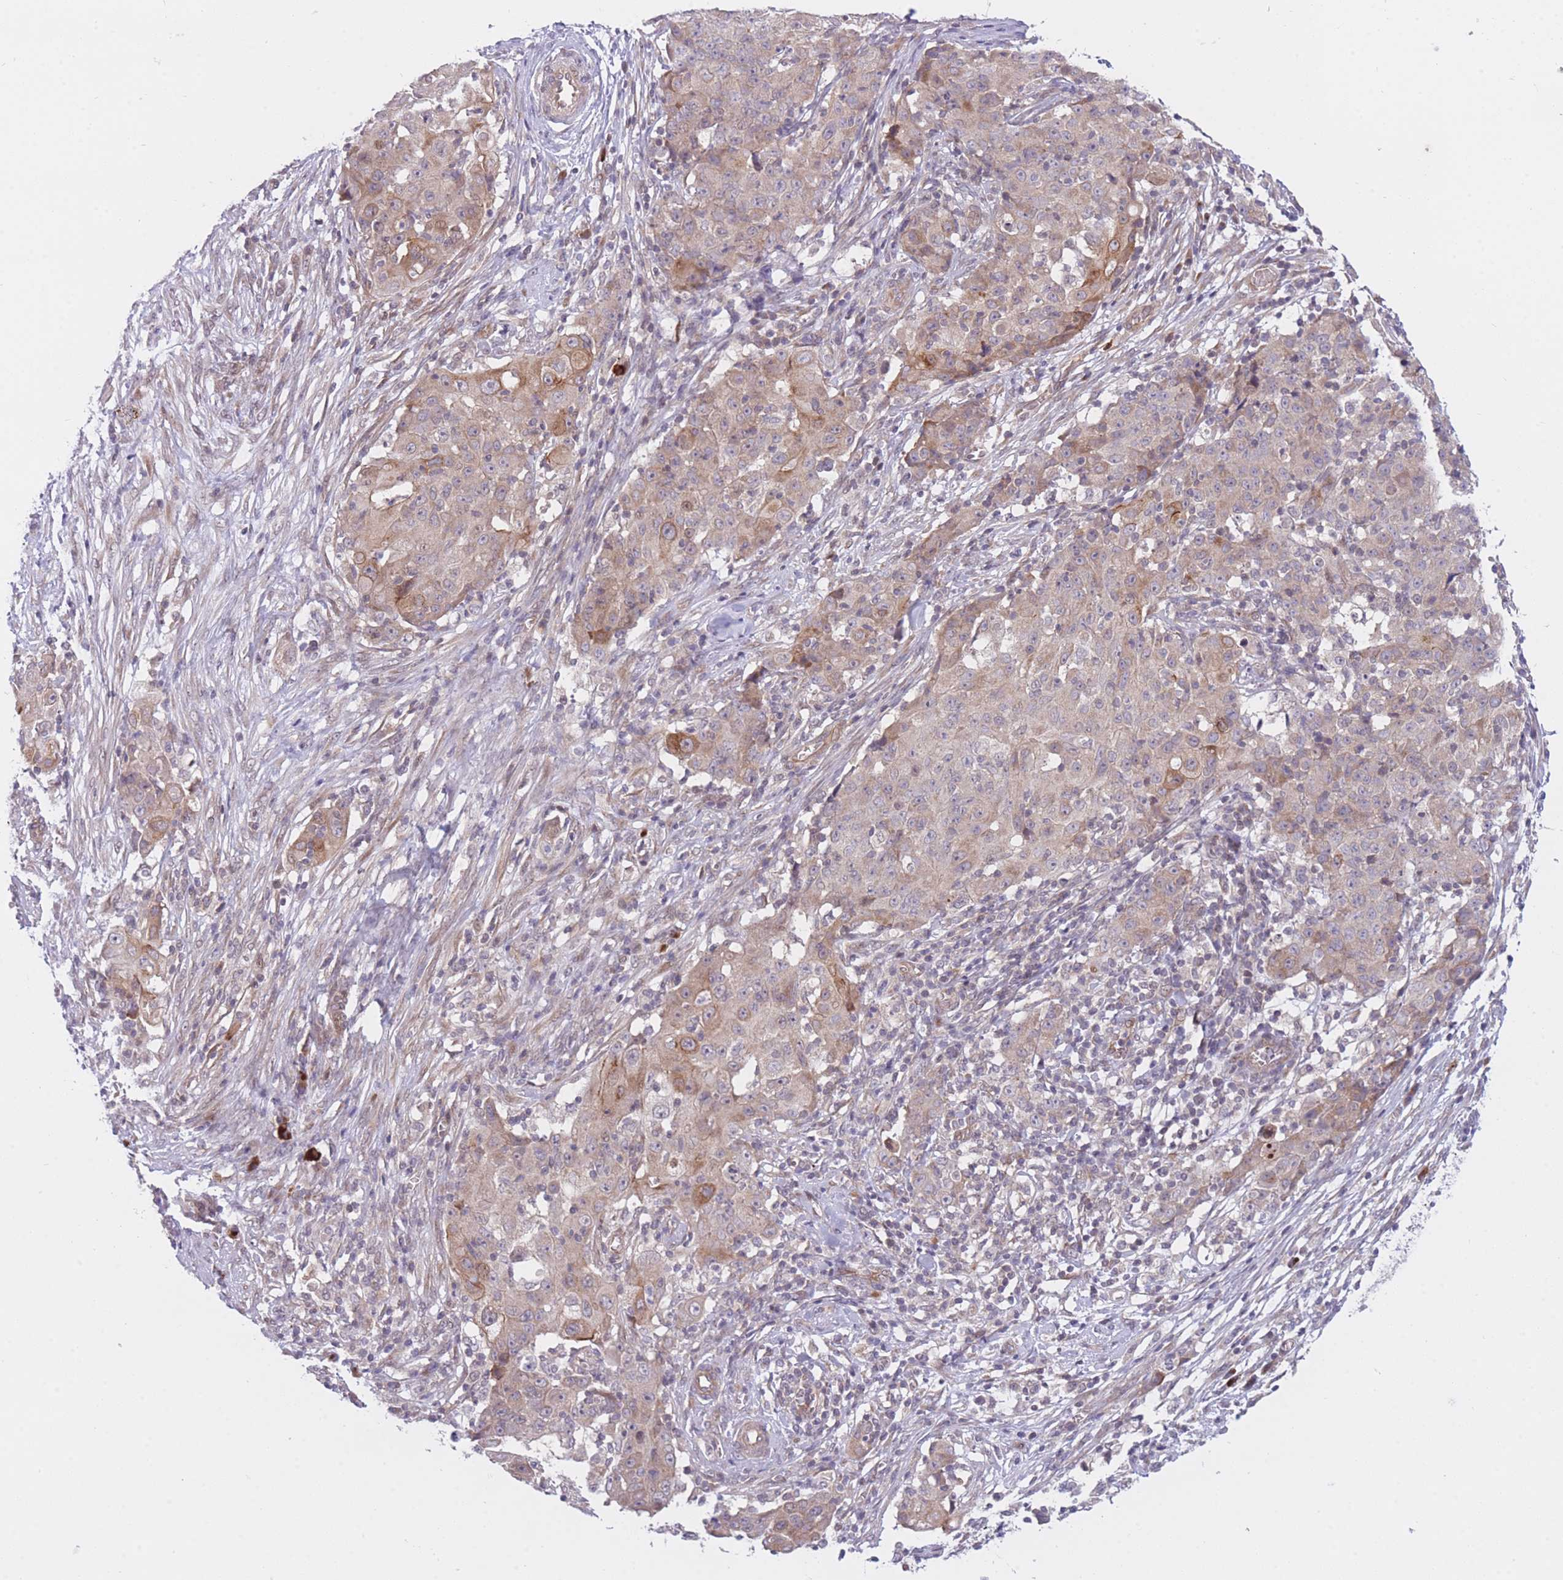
{"staining": {"intensity": "weak", "quantity": ">75%", "location": "cytoplasmic/membranous,nuclear"}, "tissue": "ovarian cancer", "cell_type": "Tumor cells", "image_type": "cancer", "snomed": [{"axis": "morphology", "description": "Carcinoma, endometroid"}, {"axis": "topography", "description": "Ovary"}], "caption": "DAB immunohistochemical staining of ovarian cancer (endometroid carcinoma) shows weak cytoplasmic/membranous and nuclear protein staining in approximately >75% of tumor cells.", "gene": "CDC25B", "patient": {"sex": "female", "age": 42}}